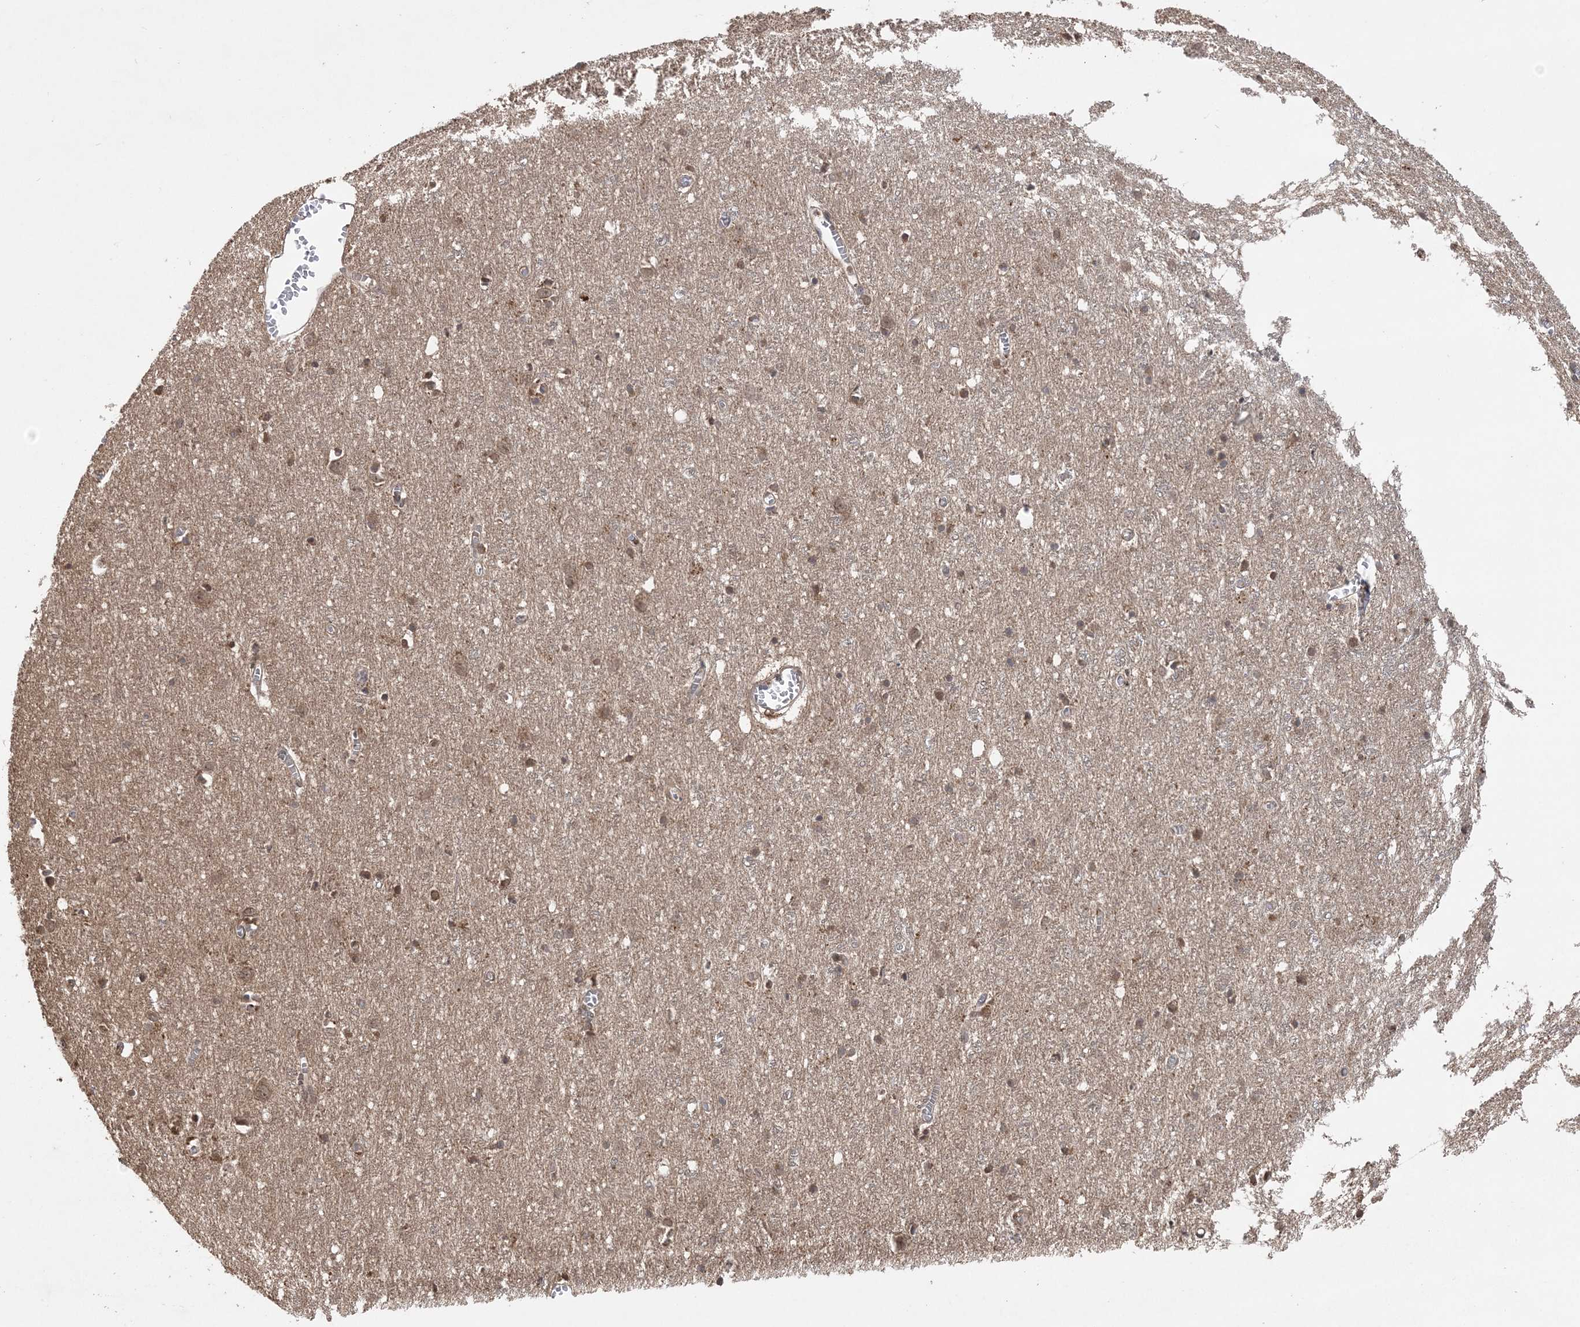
{"staining": {"intensity": "weak", "quantity": ">75%", "location": "cytoplasmic/membranous"}, "tissue": "cerebral cortex", "cell_type": "Endothelial cells", "image_type": "normal", "snomed": [{"axis": "morphology", "description": "Normal tissue, NOS"}, {"axis": "topography", "description": "Cerebral cortex"}], "caption": "High-power microscopy captured an immunohistochemistry histopathology image of benign cerebral cortex, revealing weak cytoplasmic/membranous expression in approximately >75% of endothelial cells.", "gene": "LACC1", "patient": {"sex": "female", "age": 64}}